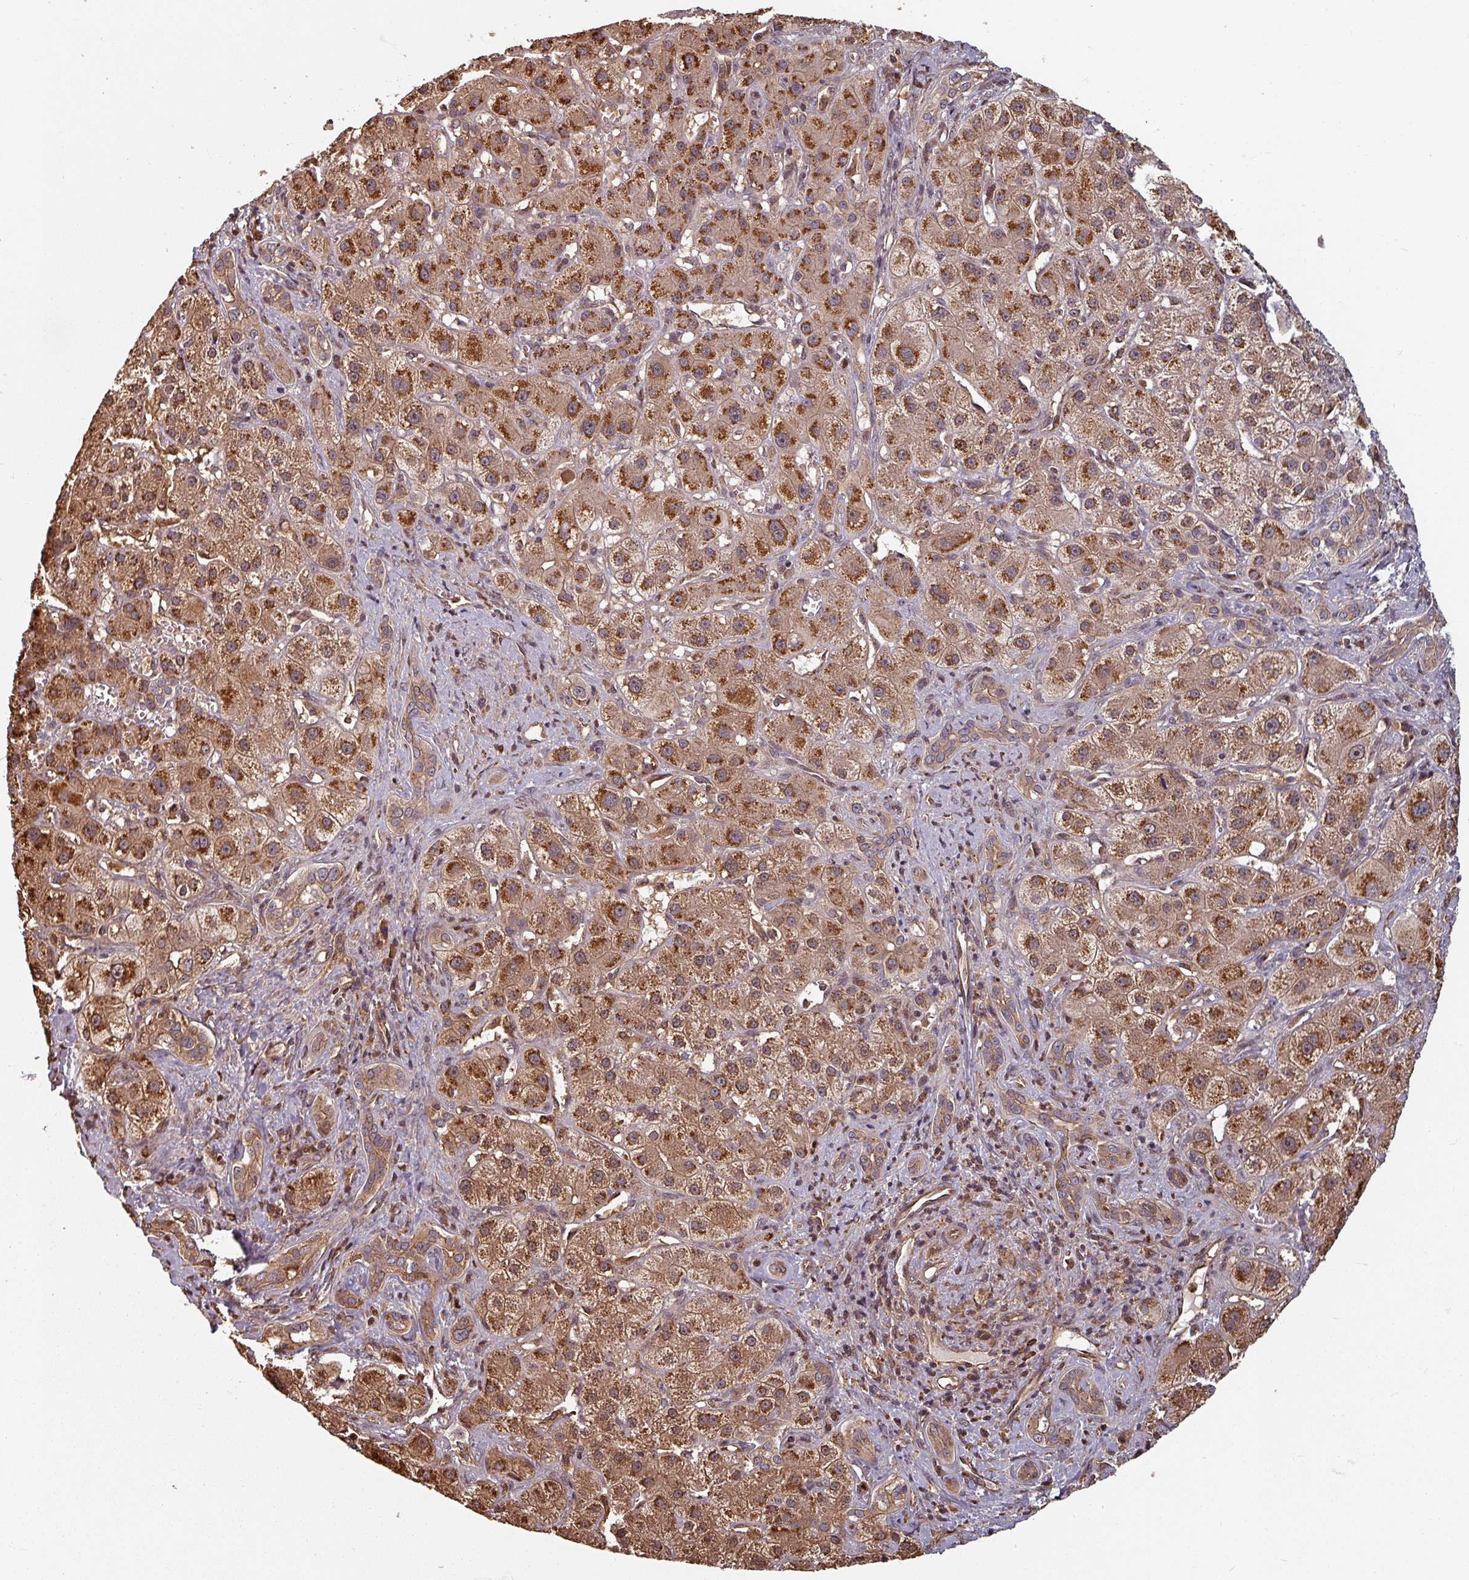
{"staining": {"intensity": "moderate", "quantity": ">75%", "location": "cytoplasmic/membranous"}, "tissue": "liver cancer", "cell_type": "Tumor cells", "image_type": "cancer", "snomed": [{"axis": "morphology", "description": "Cholangiocarcinoma"}, {"axis": "topography", "description": "Liver"}], "caption": "Immunohistochemical staining of cholangiocarcinoma (liver) reveals medium levels of moderate cytoplasmic/membranous protein positivity in approximately >75% of tumor cells.", "gene": "EID1", "patient": {"sex": "male", "age": 67}}